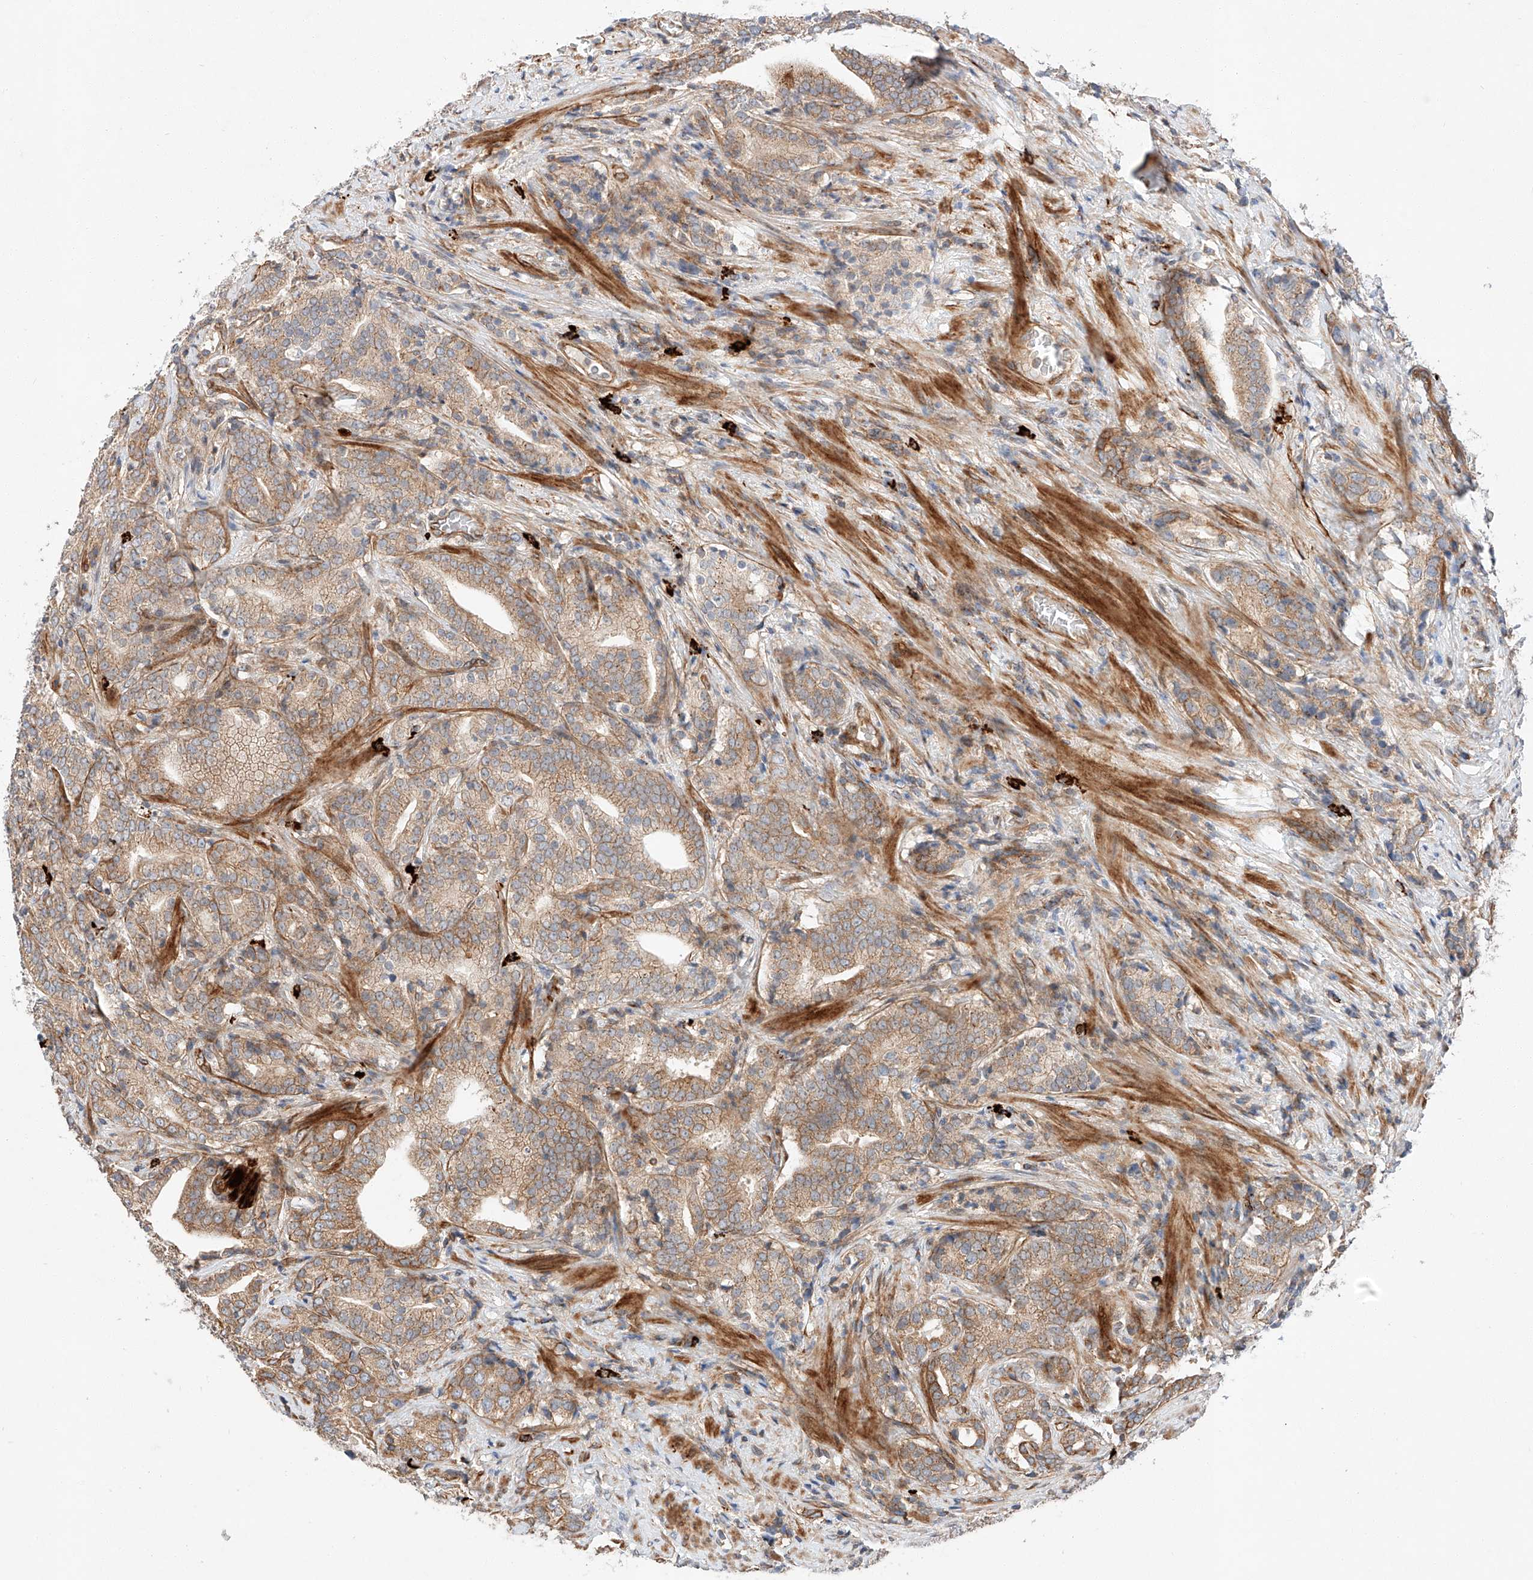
{"staining": {"intensity": "moderate", "quantity": ">75%", "location": "cytoplasmic/membranous"}, "tissue": "prostate cancer", "cell_type": "Tumor cells", "image_type": "cancer", "snomed": [{"axis": "morphology", "description": "Adenocarcinoma, High grade"}, {"axis": "topography", "description": "Prostate"}], "caption": "Approximately >75% of tumor cells in human high-grade adenocarcinoma (prostate) demonstrate moderate cytoplasmic/membranous protein expression as visualized by brown immunohistochemical staining.", "gene": "MINDY4", "patient": {"sex": "male", "age": 57}}